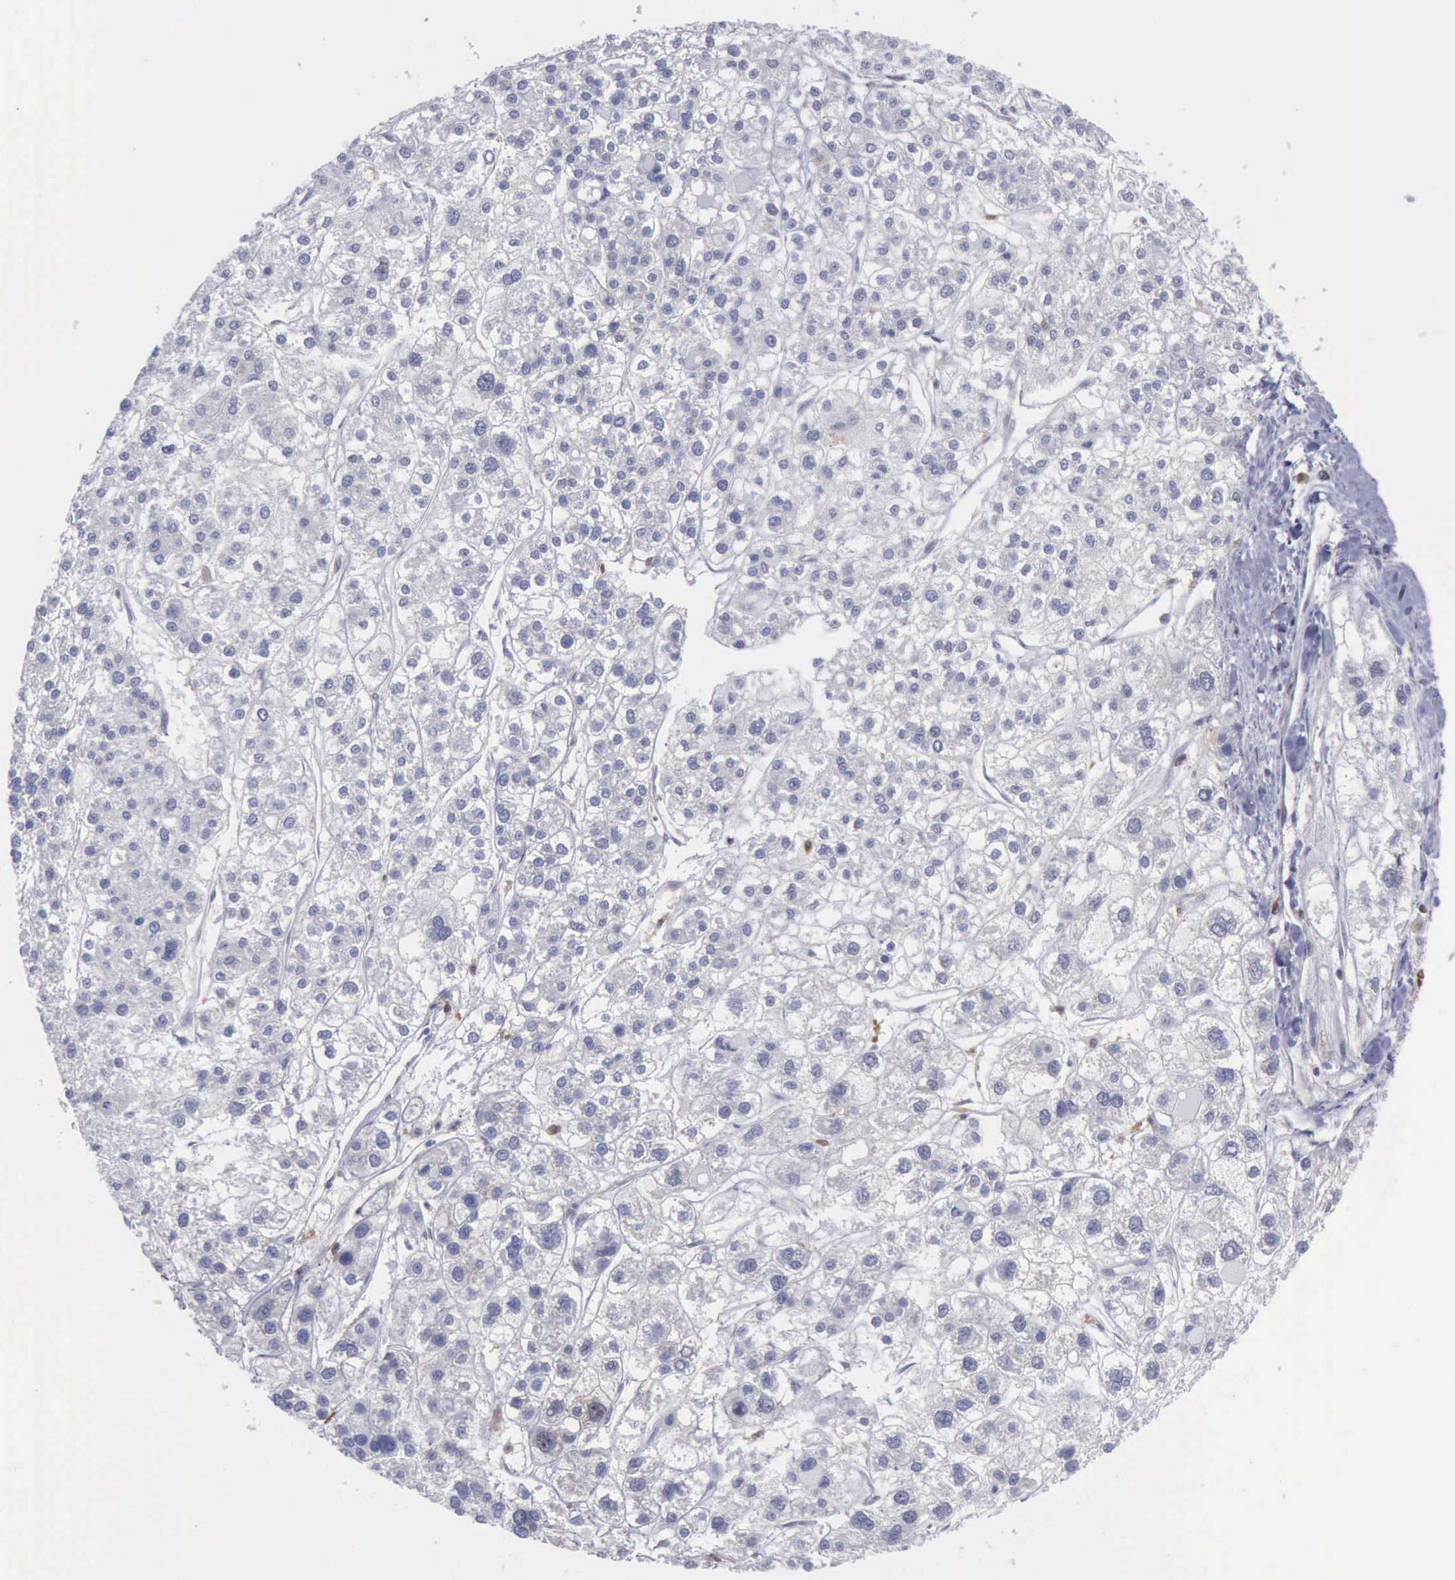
{"staining": {"intensity": "negative", "quantity": "none", "location": "none"}, "tissue": "liver cancer", "cell_type": "Tumor cells", "image_type": "cancer", "snomed": [{"axis": "morphology", "description": "Carcinoma, Hepatocellular, NOS"}, {"axis": "topography", "description": "Liver"}], "caption": "Tumor cells show no significant expression in hepatocellular carcinoma (liver).", "gene": "STAT1", "patient": {"sex": "female", "age": 85}}